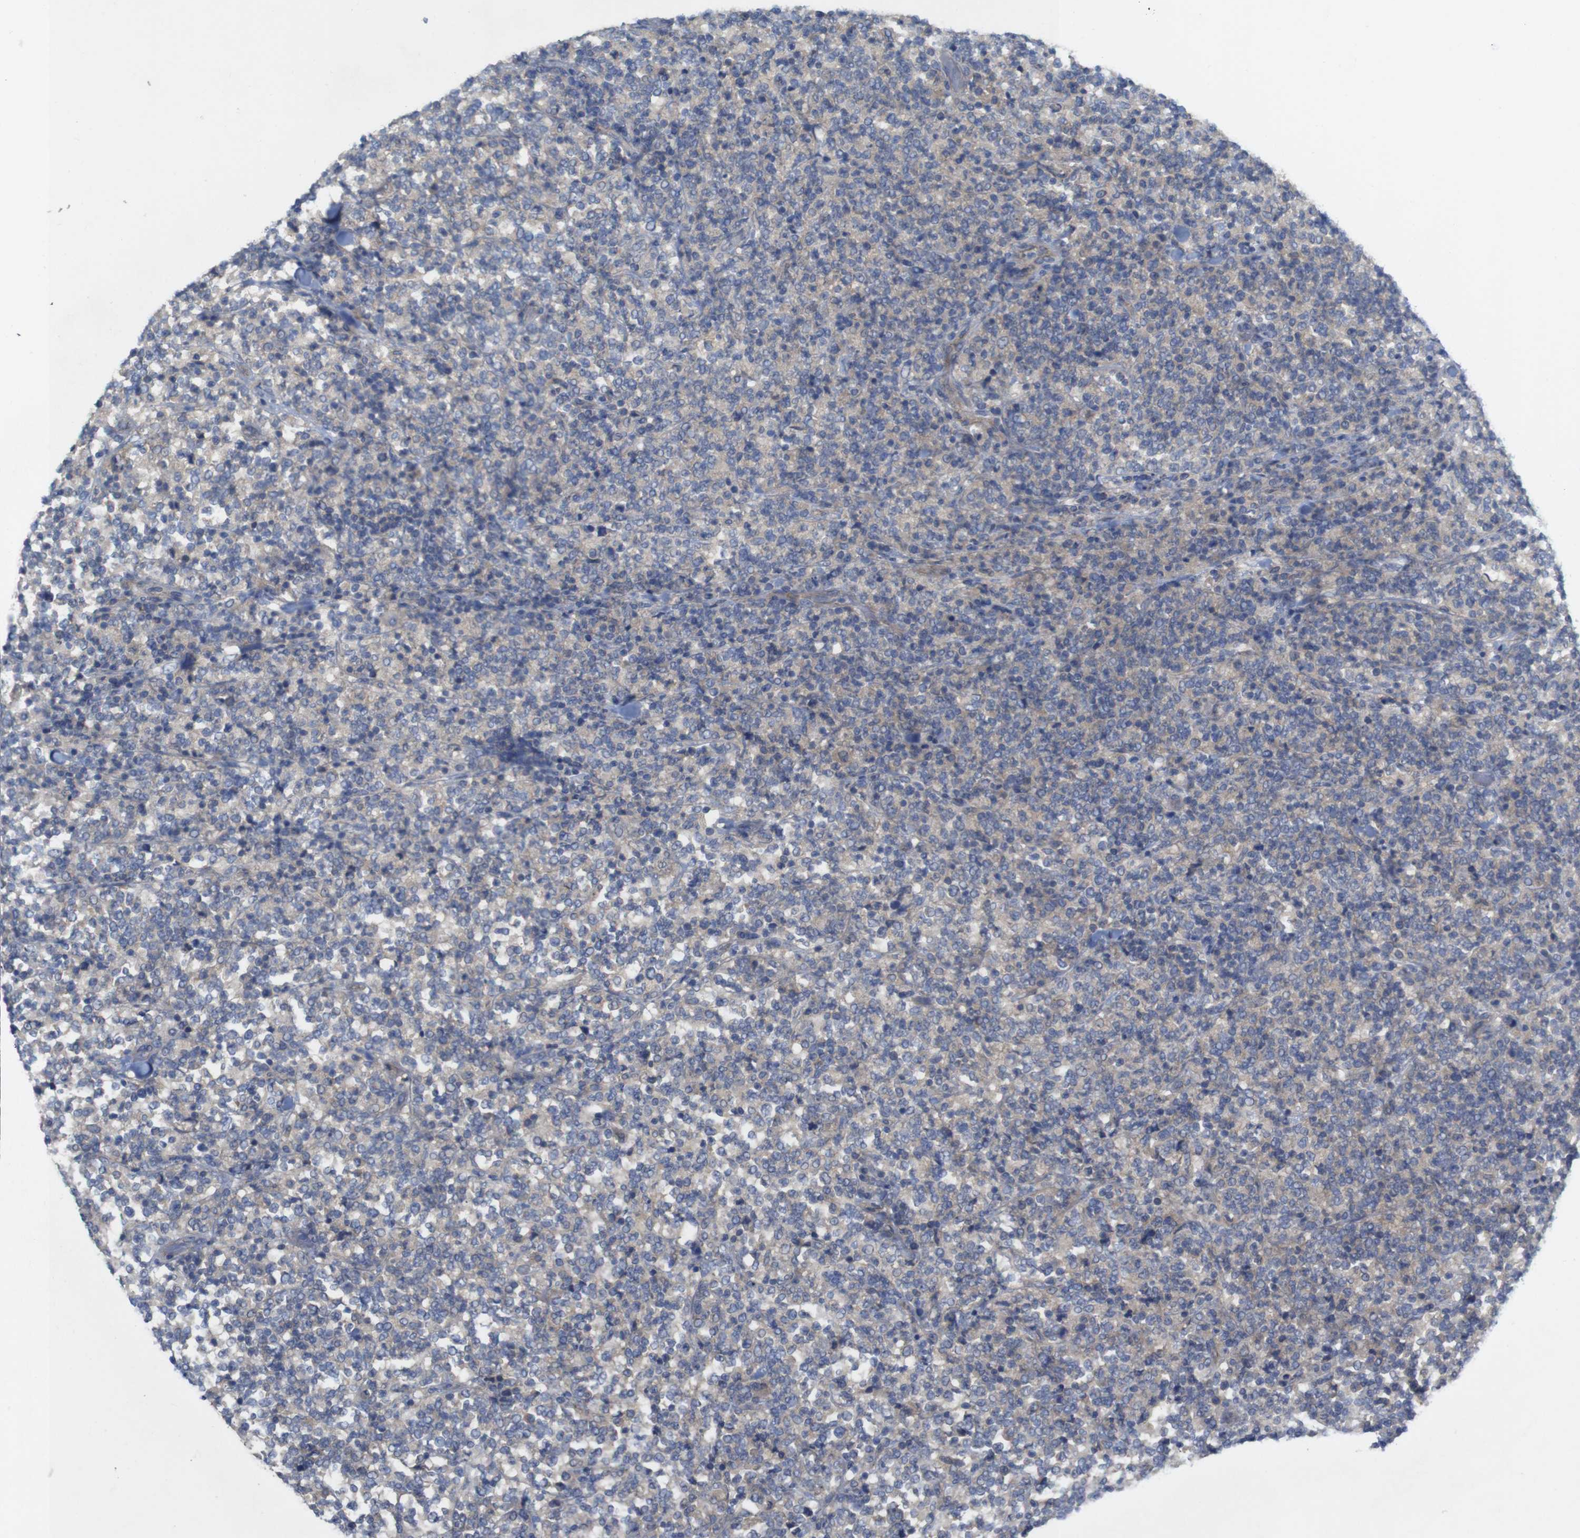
{"staining": {"intensity": "negative", "quantity": "none", "location": "none"}, "tissue": "lymphoma", "cell_type": "Tumor cells", "image_type": "cancer", "snomed": [{"axis": "morphology", "description": "Malignant lymphoma, non-Hodgkin's type, High grade"}, {"axis": "topography", "description": "Soft tissue"}], "caption": "DAB immunohistochemical staining of human malignant lymphoma, non-Hodgkin's type (high-grade) demonstrates no significant positivity in tumor cells.", "gene": "KIDINS220", "patient": {"sex": "male", "age": 18}}